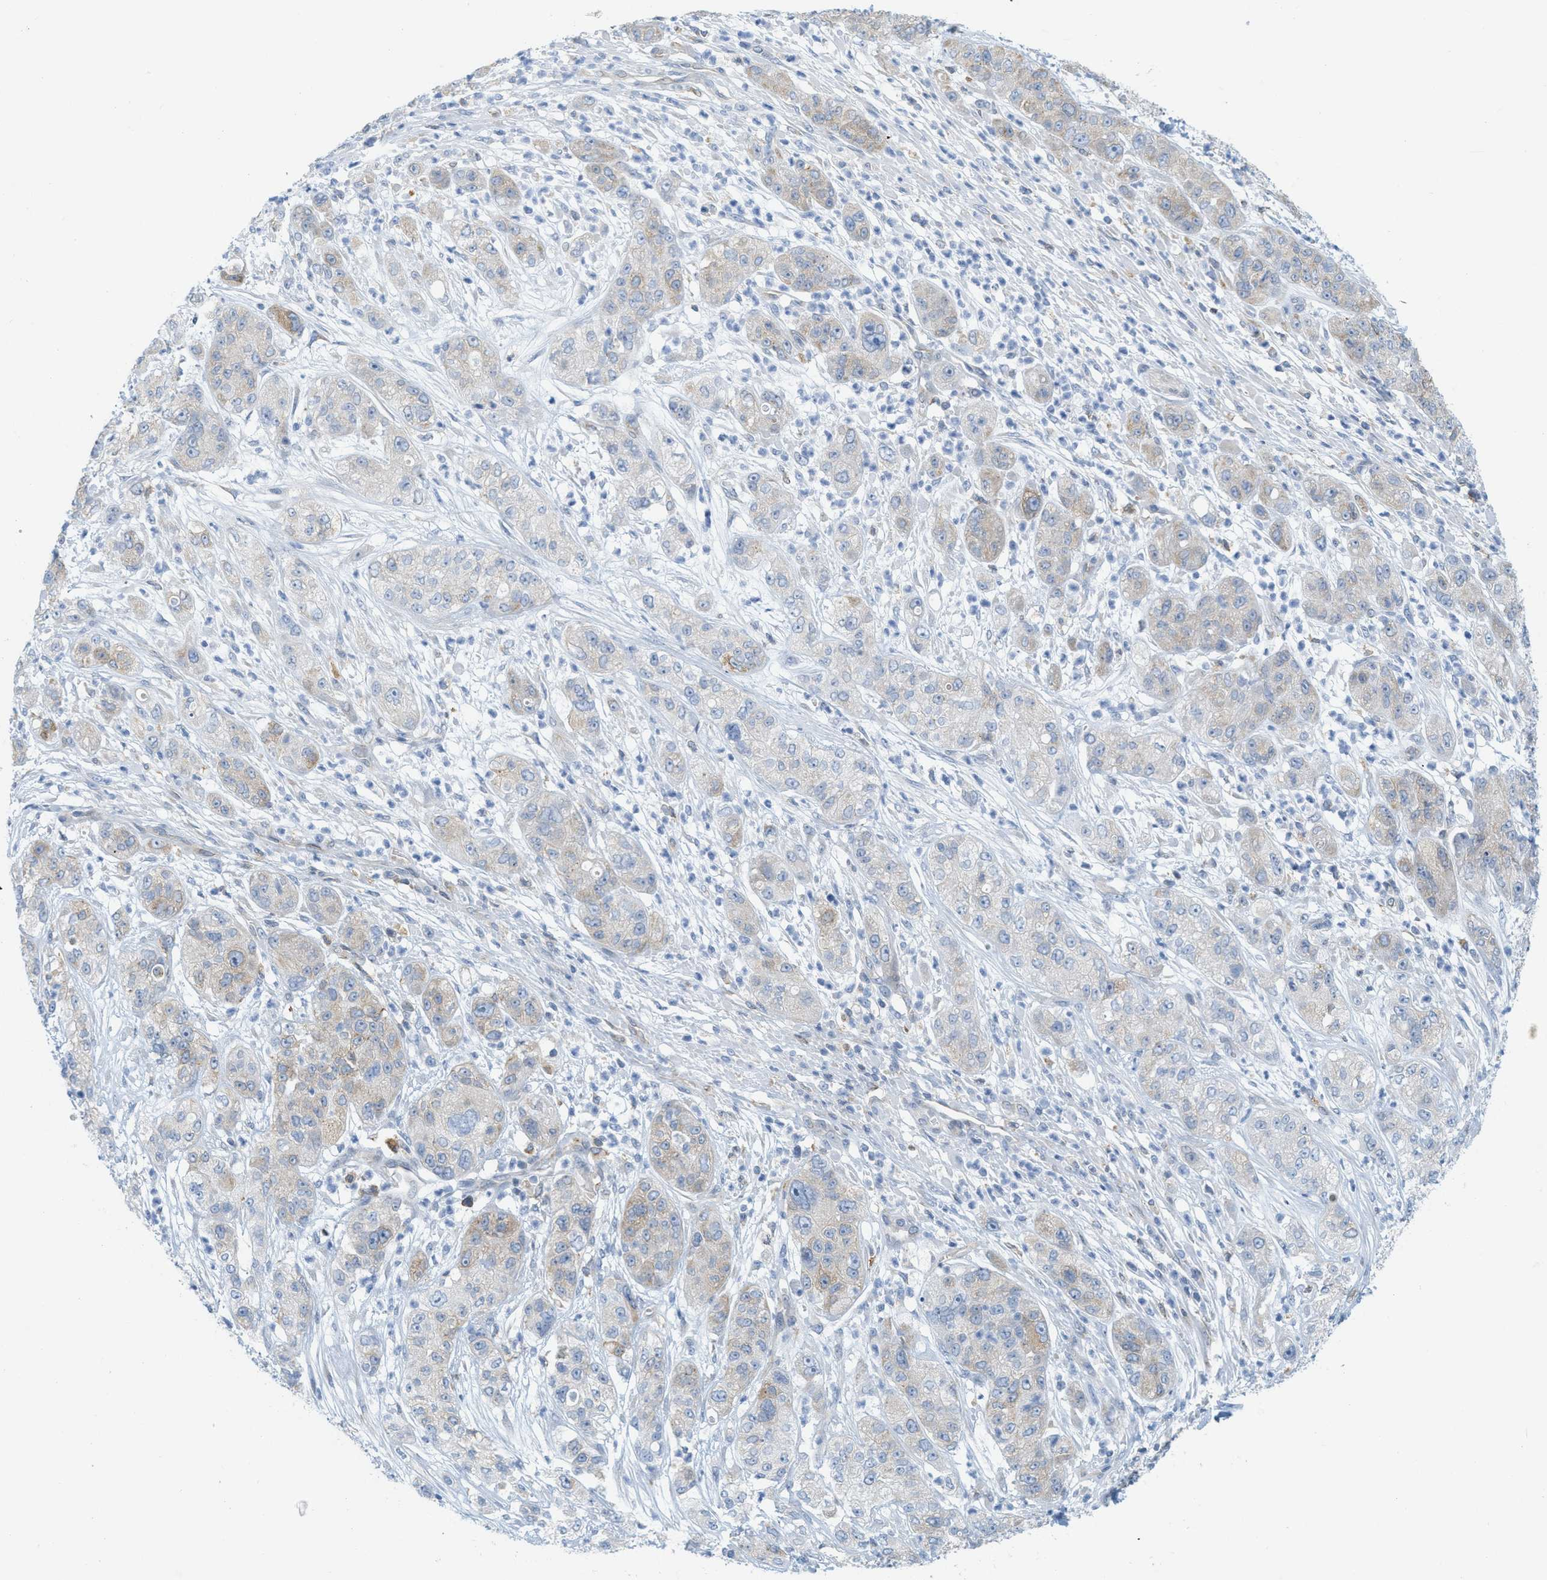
{"staining": {"intensity": "negative", "quantity": "none", "location": "none"}, "tissue": "pancreatic cancer", "cell_type": "Tumor cells", "image_type": "cancer", "snomed": [{"axis": "morphology", "description": "Adenocarcinoma, NOS"}, {"axis": "topography", "description": "Pancreas"}], "caption": "Immunohistochemical staining of human pancreatic cancer displays no significant positivity in tumor cells.", "gene": "TEX264", "patient": {"sex": "female", "age": 78}}